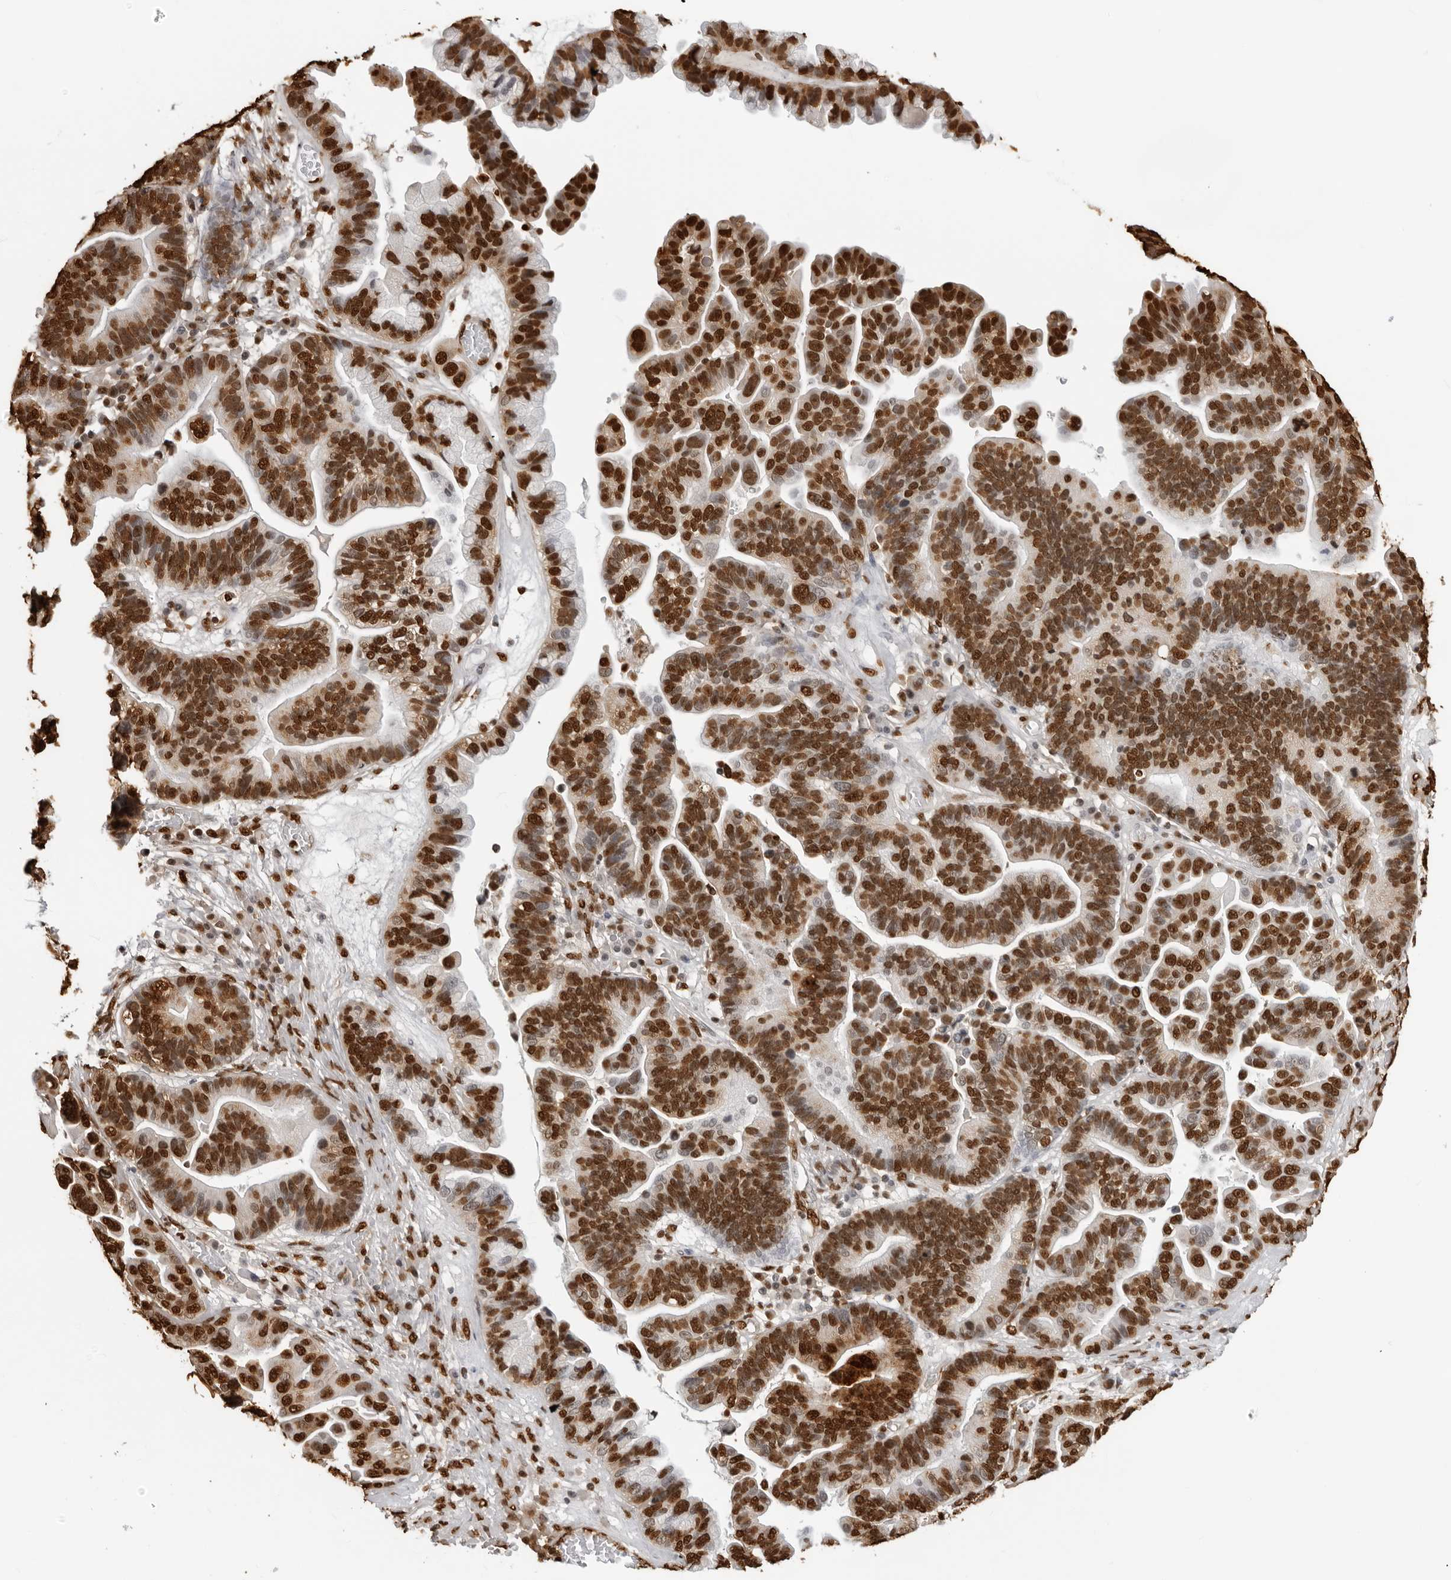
{"staining": {"intensity": "strong", "quantity": ">75%", "location": "nuclear"}, "tissue": "ovarian cancer", "cell_type": "Tumor cells", "image_type": "cancer", "snomed": [{"axis": "morphology", "description": "Cystadenocarcinoma, serous, NOS"}, {"axis": "topography", "description": "Ovary"}], "caption": "Immunohistochemical staining of ovarian cancer reveals high levels of strong nuclear expression in approximately >75% of tumor cells. Using DAB (brown) and hematoxylin (blue) stains, captured at high magnification using brightfield microscopy.", "gene": "ZFP91", "patient": {"sex": "female", "age": 56}}